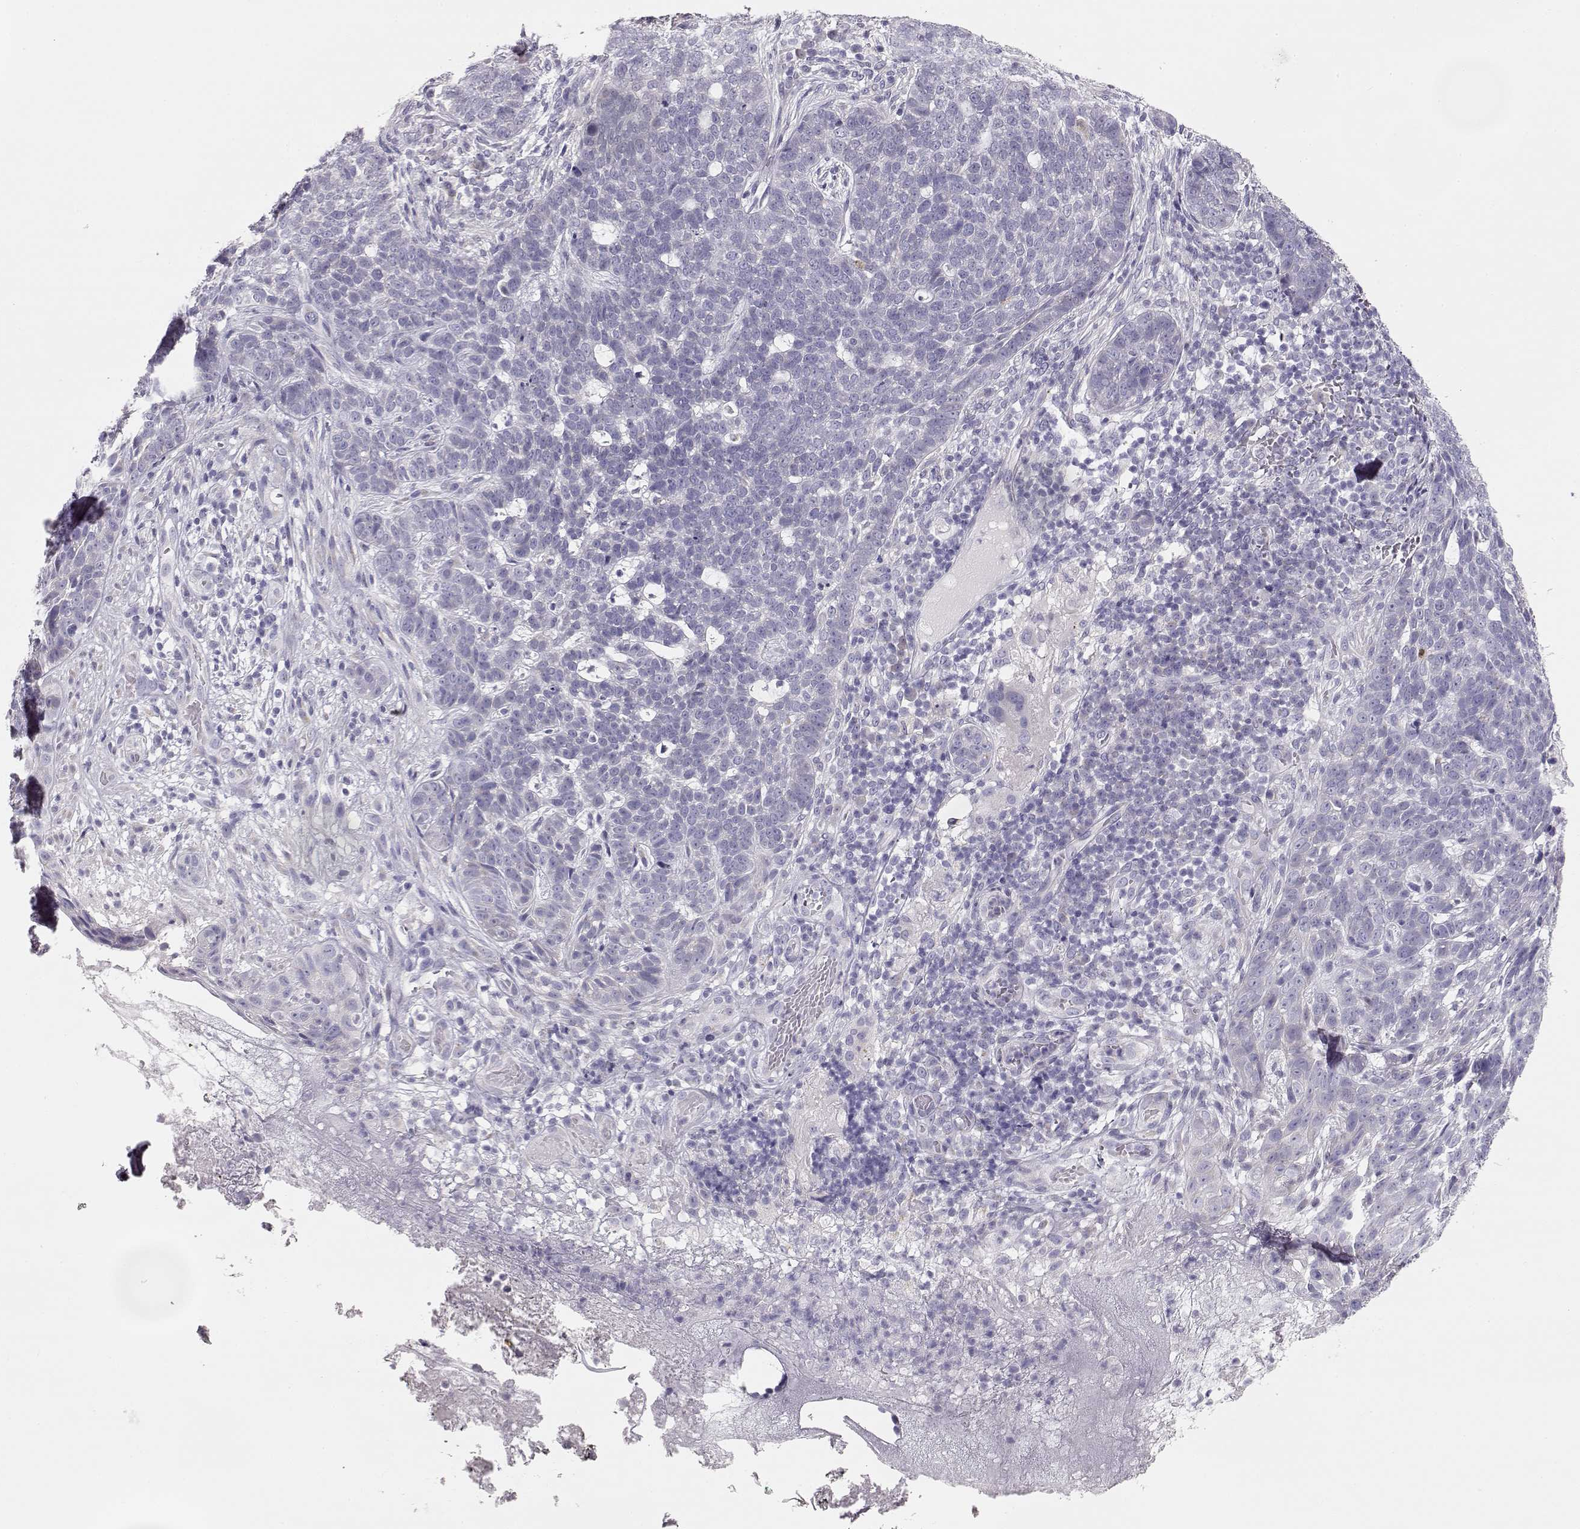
{"staining": {"intensity": "negative", "quantity": "none", "location": "none"}, "tissue": "skin cancer", "cell_type": "Tumor cells", "image_type": "cancer", "snomed": [{"axis": "morphology", "description": "Basal cell carcinoma"}, {"axis": "topography", "description": "Skin"}], "caption": "IHC photomicrograph of skin cancer (basal cell carcinoma) stained for a protein (brown), which demonstrates no expression in tumor cells.", "gene": "GLIPR1L2", "patient": {"sex": "female", "age": 69}}